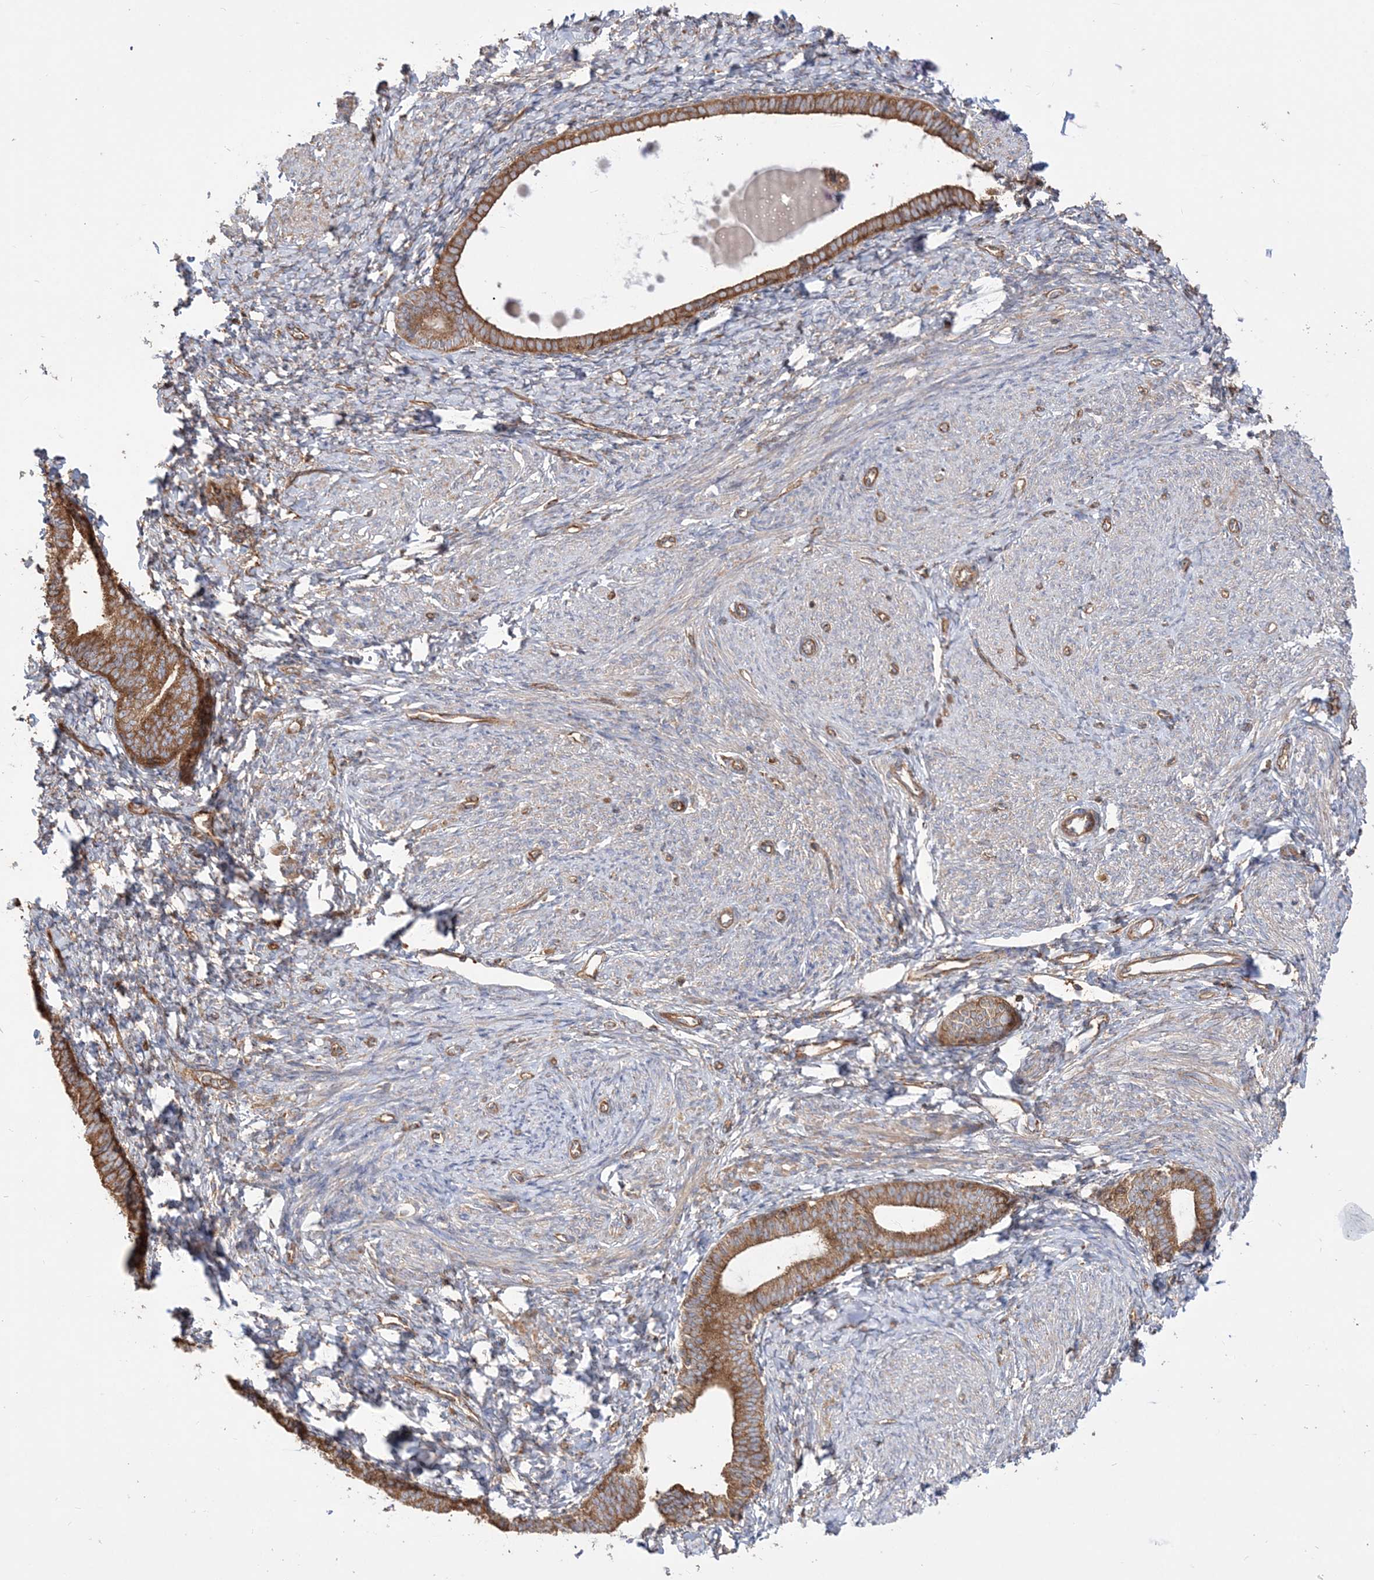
{"staining": {"intensity": "moderate", "quantity": "25%-75%", "location": "cytoplasmic/membranous"}, "tissue": "endometrium", "cell_type": "Cells in endometrial stroma", "image_type": "normal", "snomed": [{"axis": "morphology", "description": "Normal tissue, NOS"}, {"axis": "topography", "description": "Endometrium"}], "caption": "Cells in endometrial stroma exhibit medium levels of moderate cytoplasmic/membranous positivity in approximately 25%-75% of cells in unremarkable endometrium. (DAB (3,3'-diaminobenzidine) = brown stain, brightfield microscopy at high magnification).", "gene": "TBC1D5", "patient": {"sex": "female", "age": 72}}